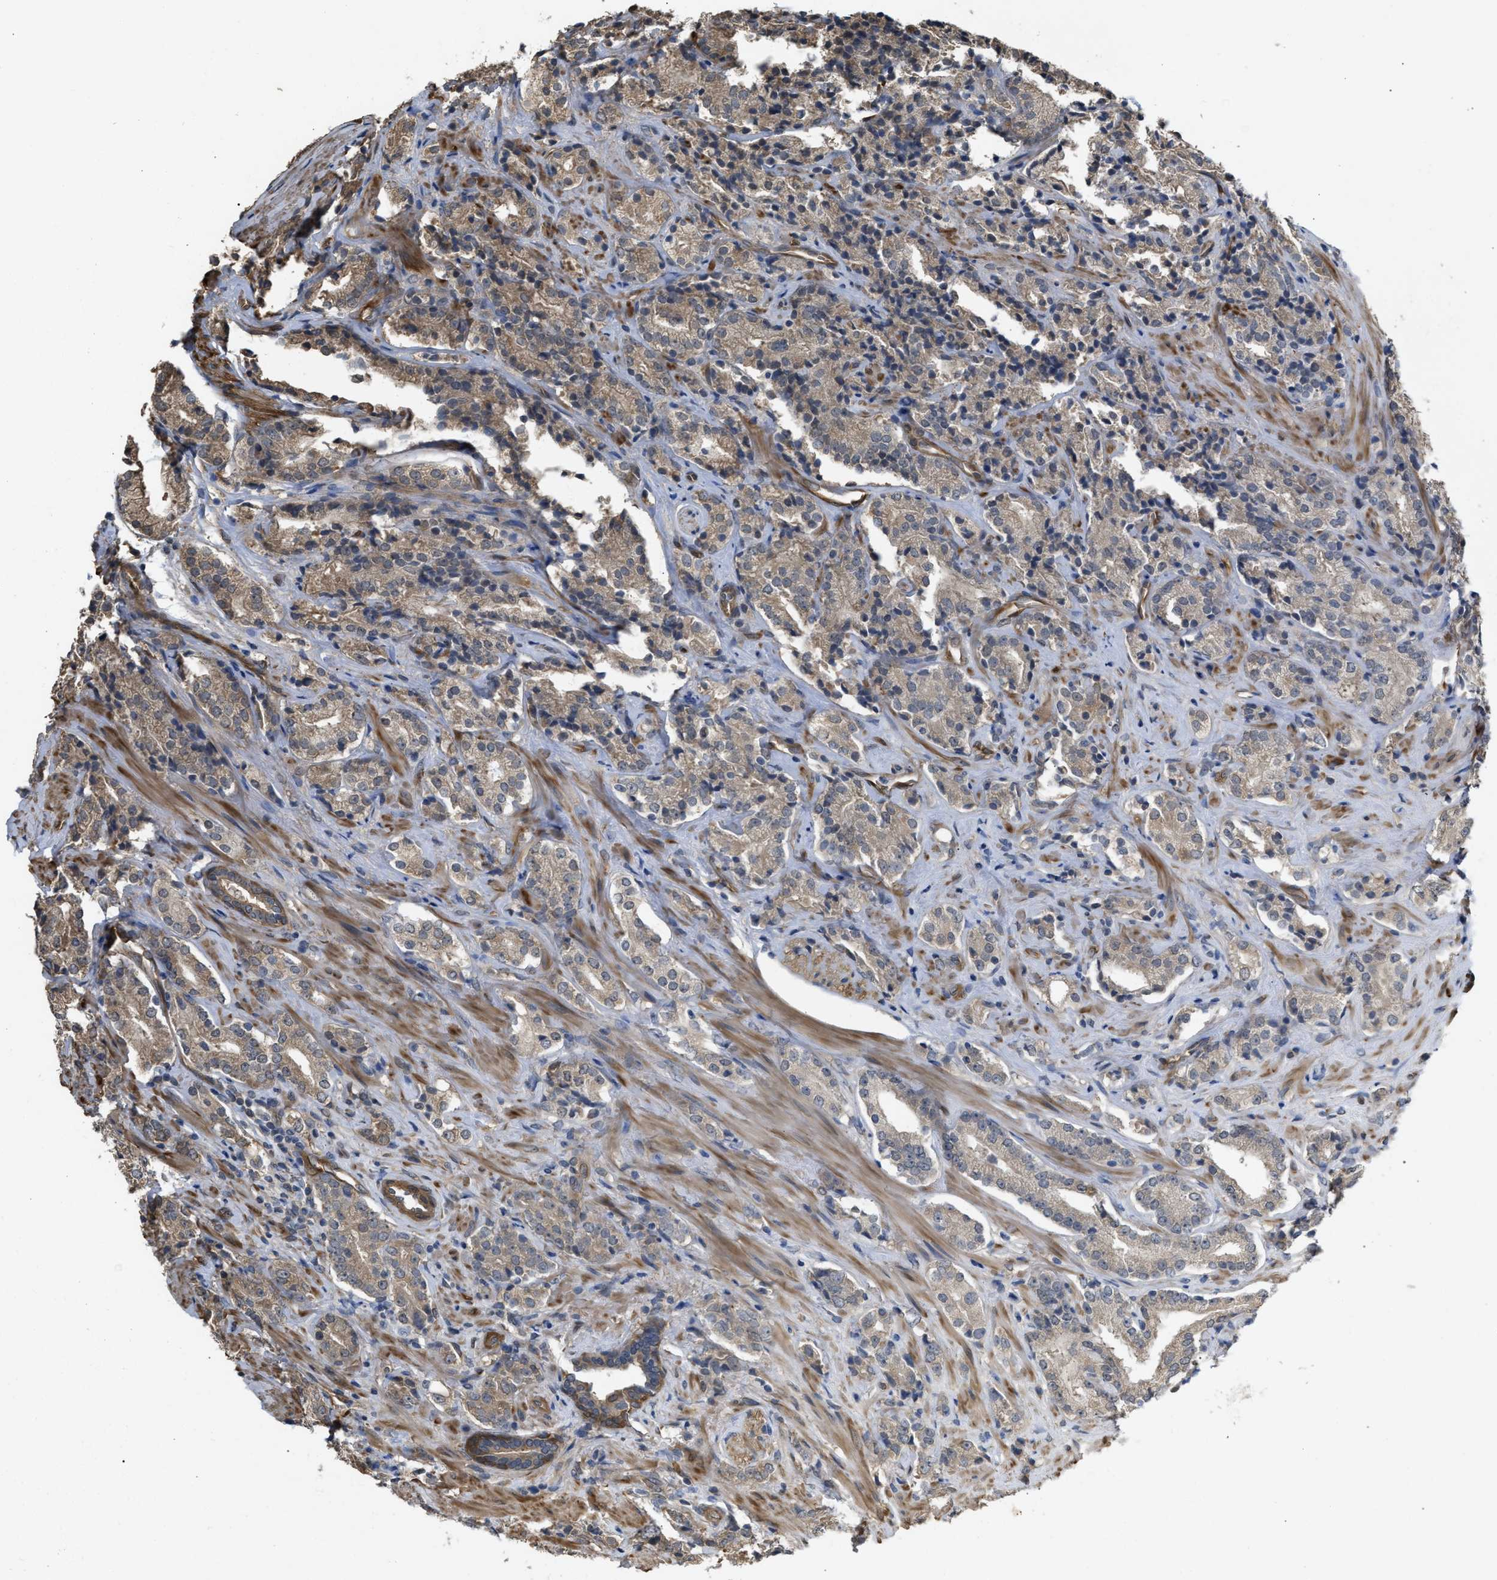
{"staining": {"intensity": "weak", "quantity": "<25%", "location": "cytoplasmic/membranous"}, "tissue": "prostate cancer", "cell_type": "Tumor cells", "image_type": "cancer", "snomed": [{"axis": "morphology", "description": "Adenocarcinoma, High grade"}, {"axis": "topography", "description": "Prostate"}], "caption": "Protein analysis of adenocarcinoma (high-grade) (prostate) exhibits no significant staining in tumor cells. (Brightfield microscopy of DAB (3,3'-diaminobenzidine) IHC at high magnification).", "gene": "BAG3", "patient": {"sex": "male", "age": 71}}